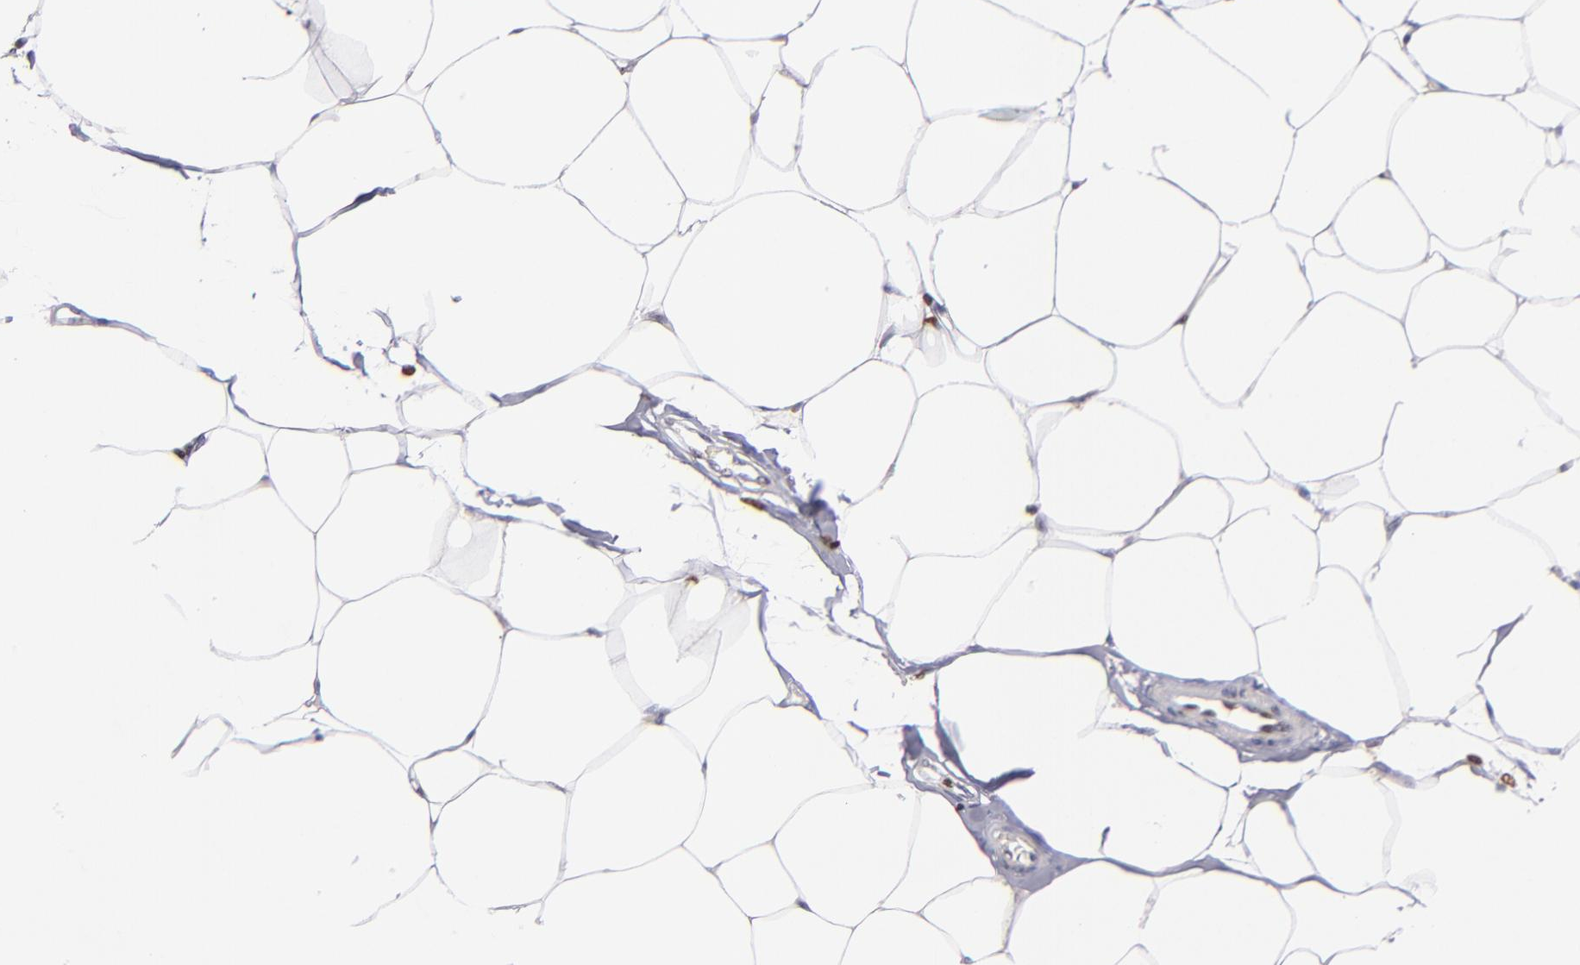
{"staining": {"intensity": "negative", "quantity": "none", "location": "none"}, "tissue": "adipose tissue", "cell_type": "Adipocytes", "image_type": "normal", "snomed": [{"axis": "morphology", "description": "Normal tissue, NOS"}, {"axis": "morphology", "description": "Adenocarcinoma, NOS"}, {"axis": "topography", "description": "Colon"}, {"axis": "topography", "description": "Peripheral nerve tissue"}], "caption": "Benign adipose tissue was stained to show a protein in brown. There is no significant positivity in adipocytes. (DAB (3,3'-diaminobenzidine) immunohistochemistry (IHC), high magnification).", "gene": "CDKL5", "patient": {"sex": "male", "age": 14}}